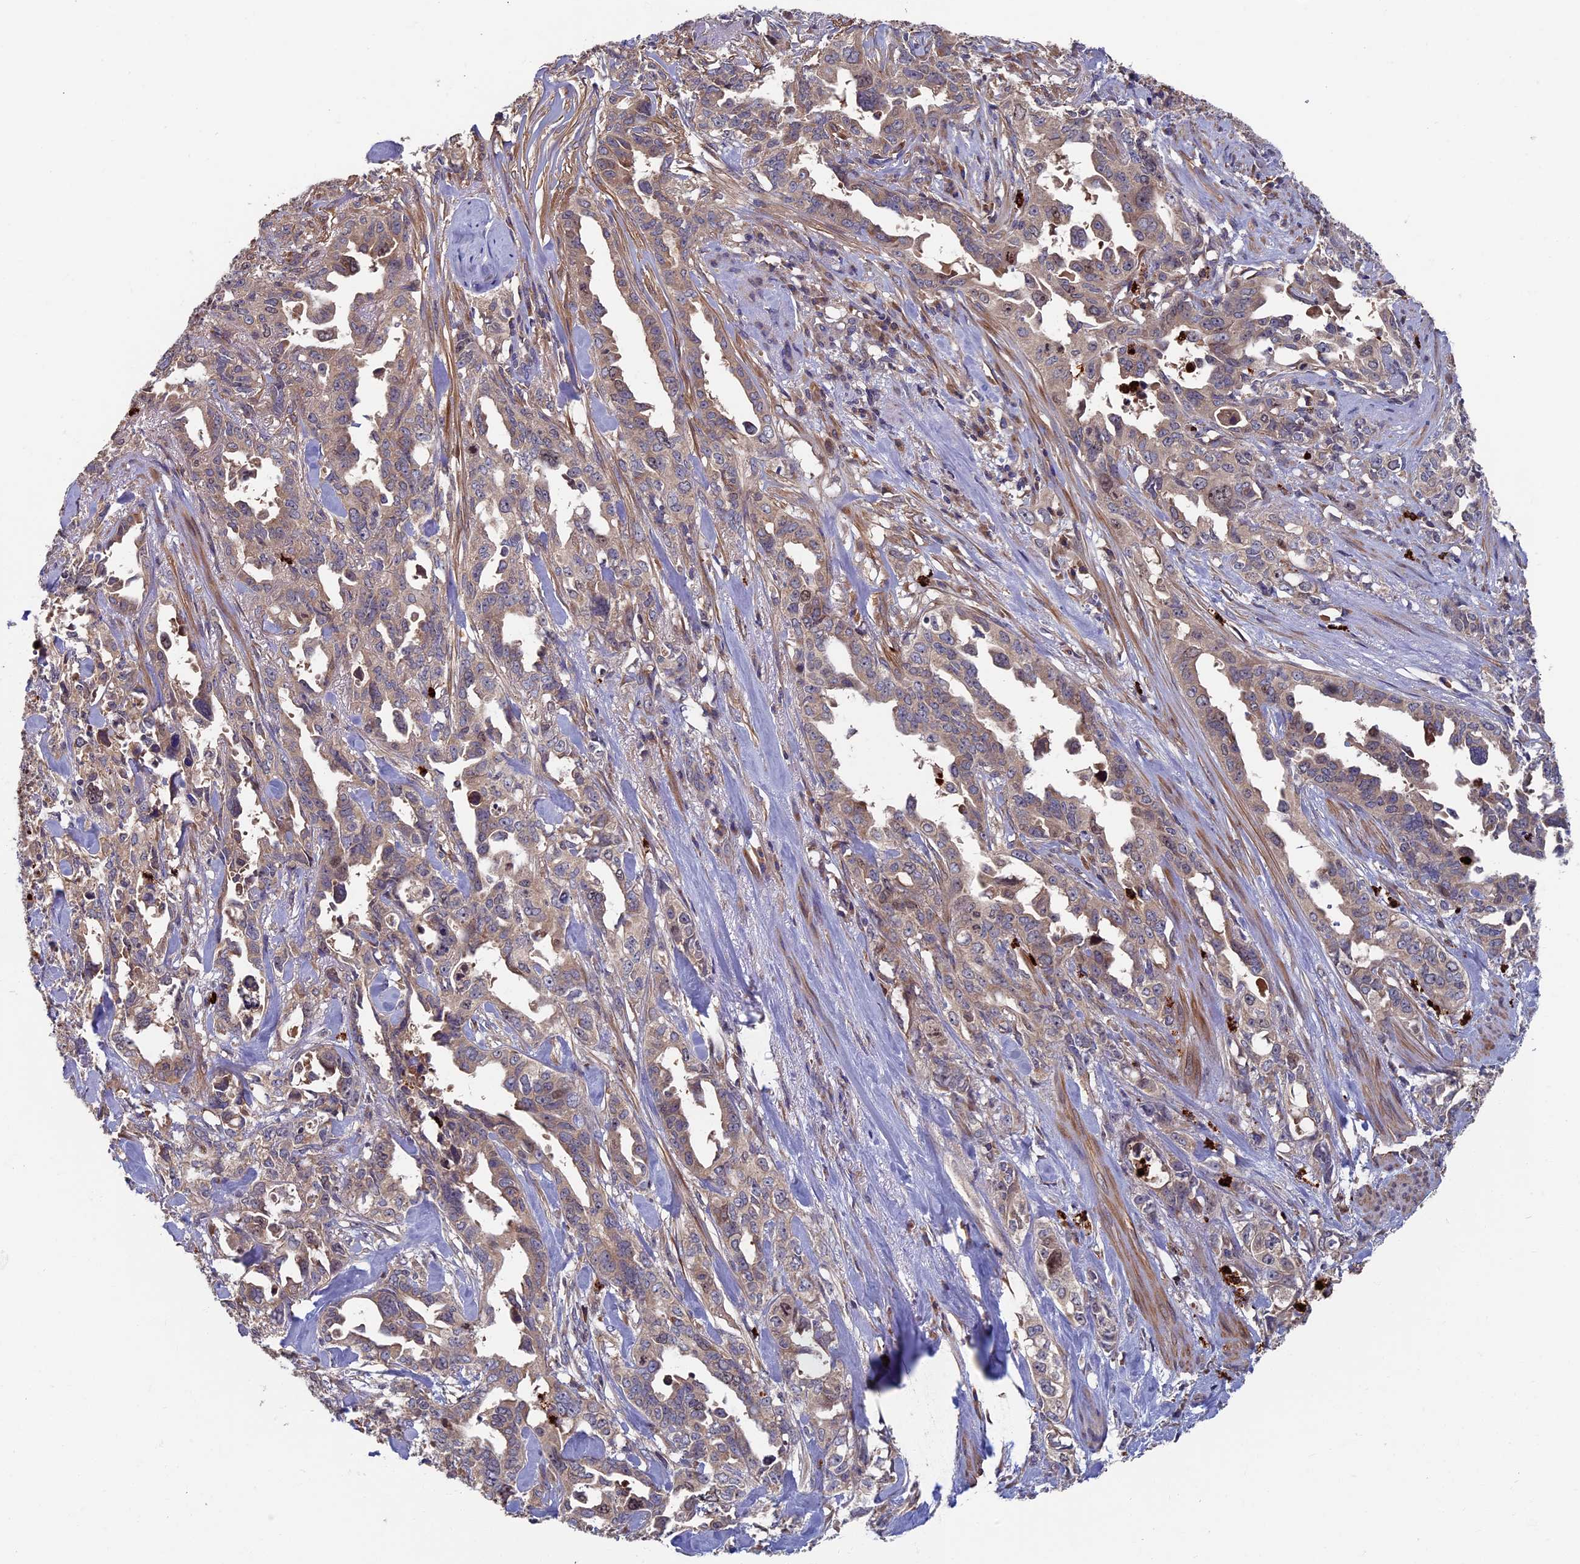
{"staining": {"intensity": "weak", "quantity": ">75%", "location": "cytoplasmic/membranous"}, "tissue": "endometrial cancer", "cell_type": "Tumor cells", "image_type": "cancer", "snomed": [{"axis": "morphology", "description": "Adenocarcinoma, NOS"}, {"axis": "topography", "description": "Endometrium"}], "caption": "Weak cytoplasmic/membranous expression is appreciated in about >75% of tumor cells in endometrial cancer (adenocarcinoma).", "gene": "TNK2", "patient": {"sex": "female", "age": 65}}